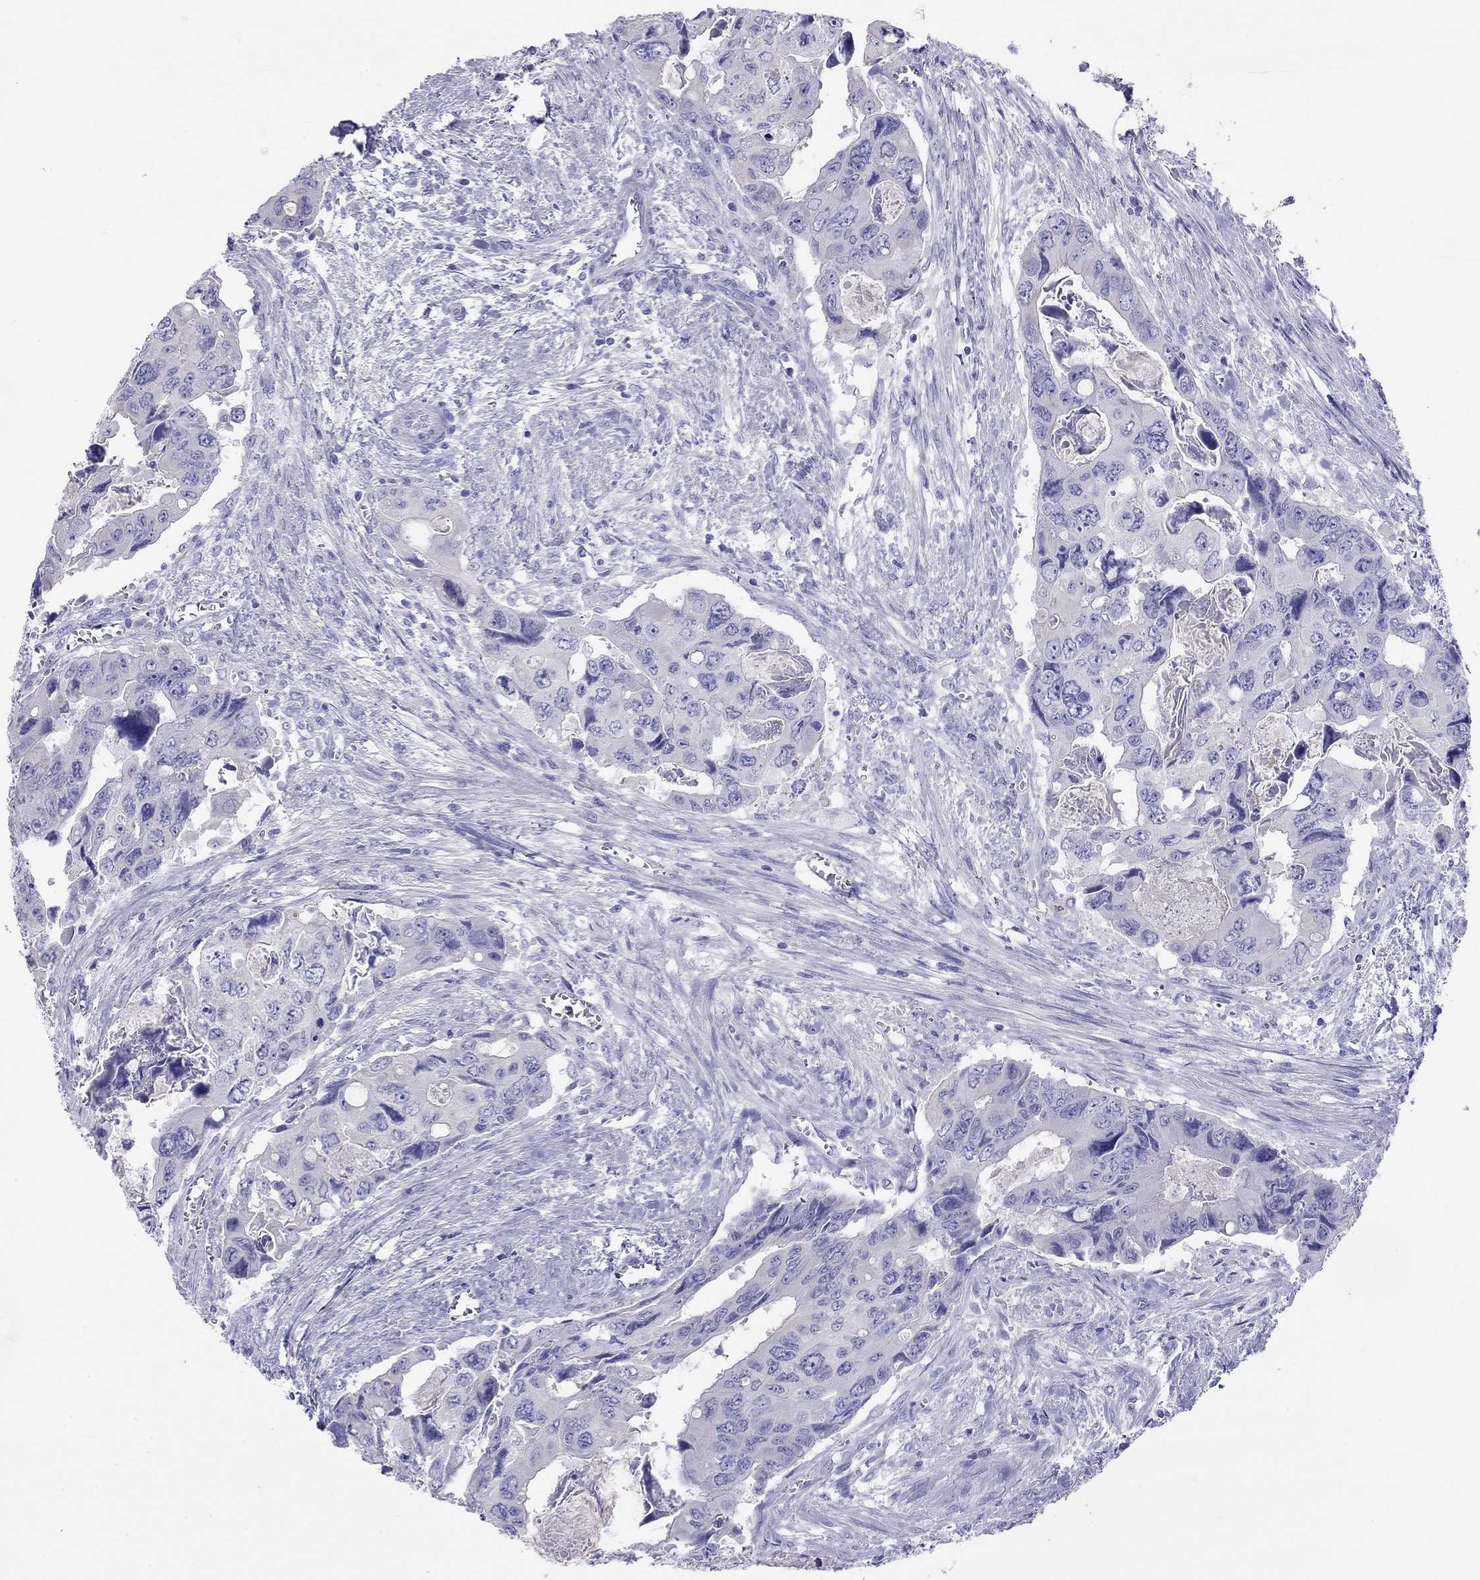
{"staining": {"intensity": "negative", "quantity": "none", "location": "none"}, "tissue": "colorectal cancer", "cell_type": "Tumor cells", "image_type": "cancer", "snomed": [{"axis": "morphology", "description": "Adenocarcinoma, NOS"}, {"axis": "topography", "description": "Rectum"}], "caption": "The photomicrograph reveals no significant expression in tumor cells of colorectal adenocarcinoma. (Immunohistochemistry (ihc), brightfield microscopy, high magnification).", "gene": "HLA-DQB2", "patient": {"sex": "male", "age": 62}}